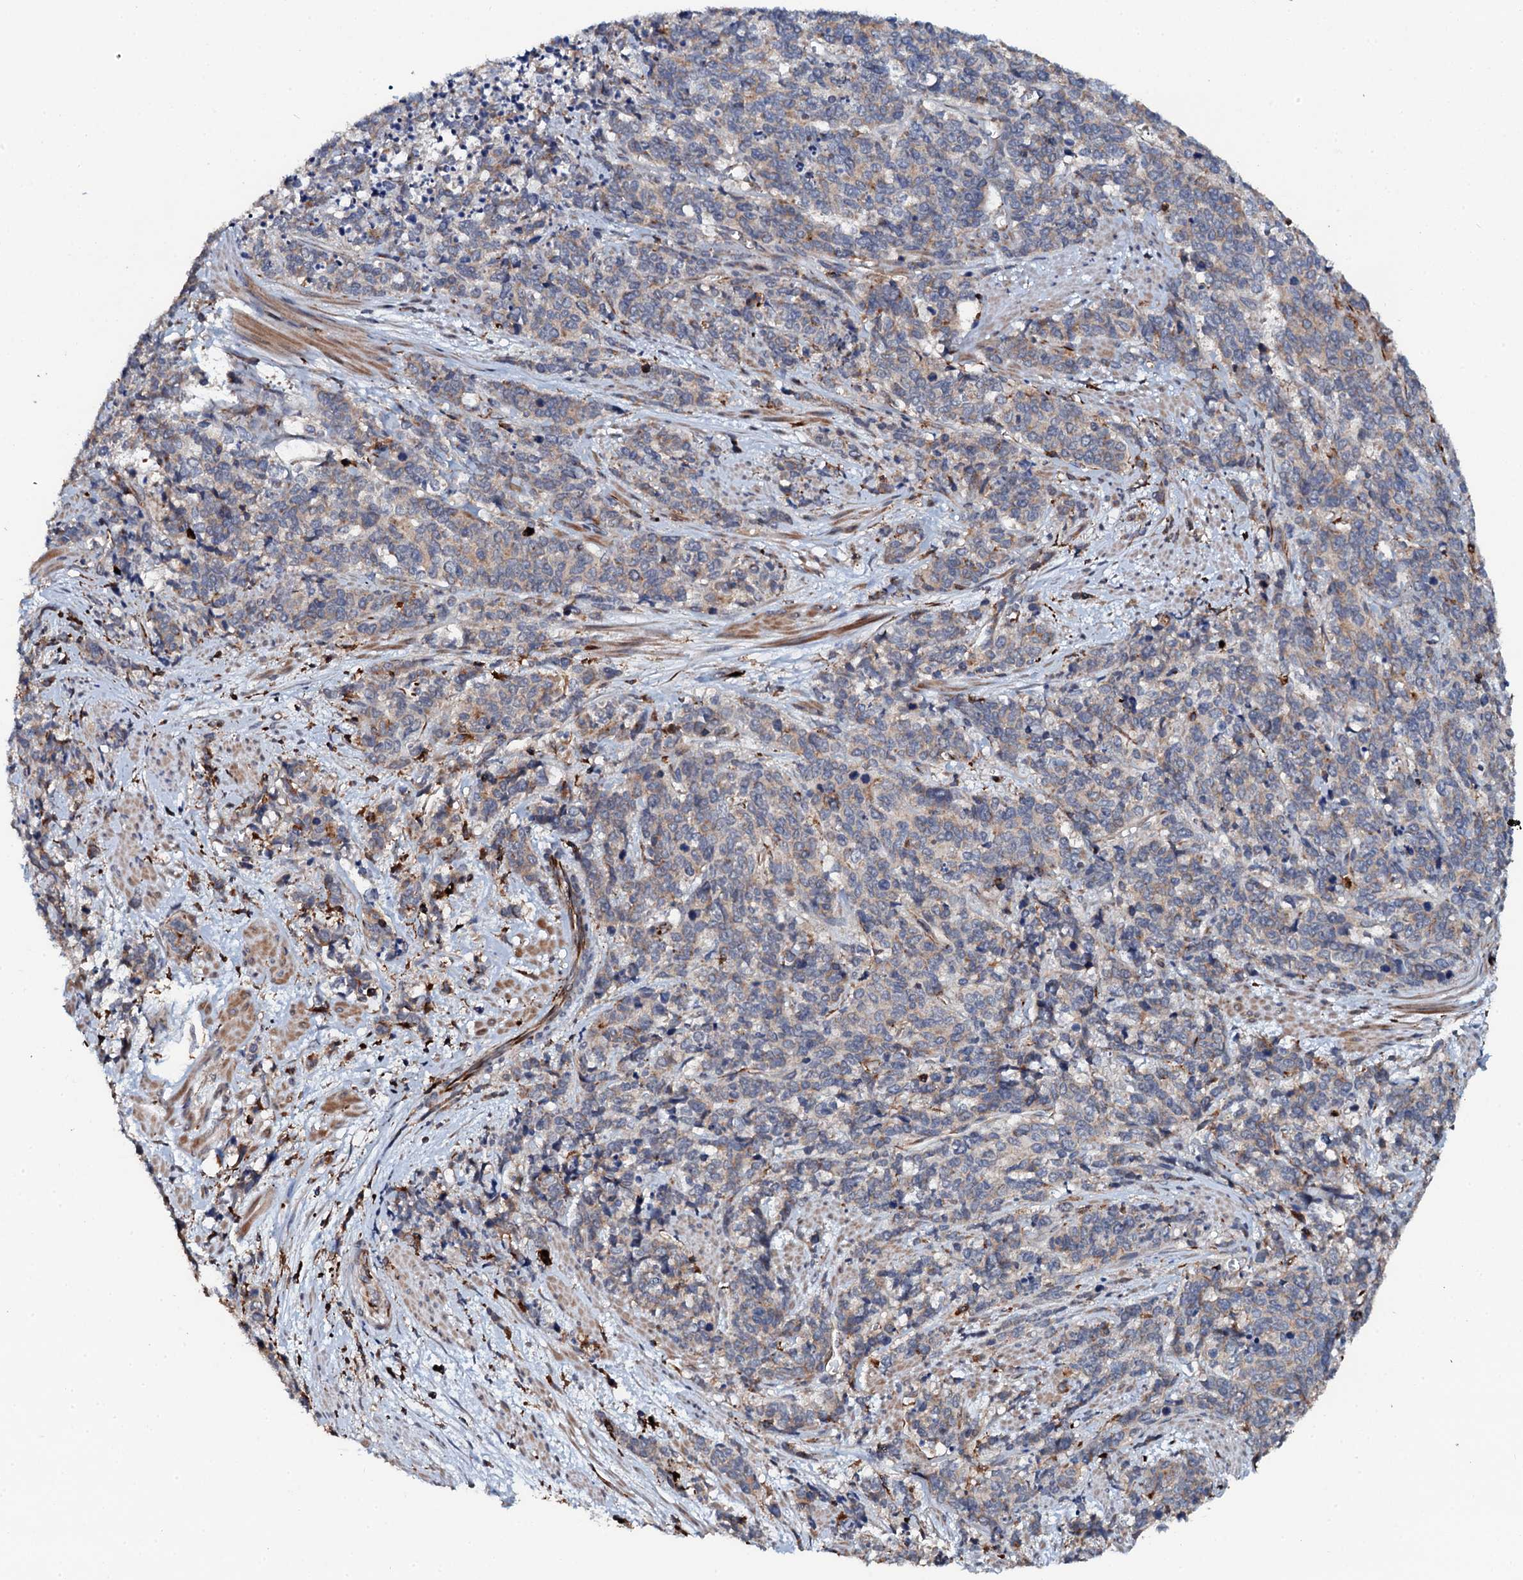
{"staining": {"intensity": "weak", "quantity": "25%-75%", "location": "cytoplasmic/membranous"}, "tissue": "cervical cancer", "cell_type": "Tumor cells", "image_type": "cancer", "snomed": [{"axis": "morphology", "description": "Squamous cell carcinoma, NOS"}, {"axis": "topography", "description": "Cervix"}], "caption": "Brown immunohistochemical staining in cervical squamous cell carcinoma displays weak cytoplasmic/membranous expression in about 25%-75% of tumor cells.", "gene": "VAMP8", "patient": {"sex": "female", "age": 60}}